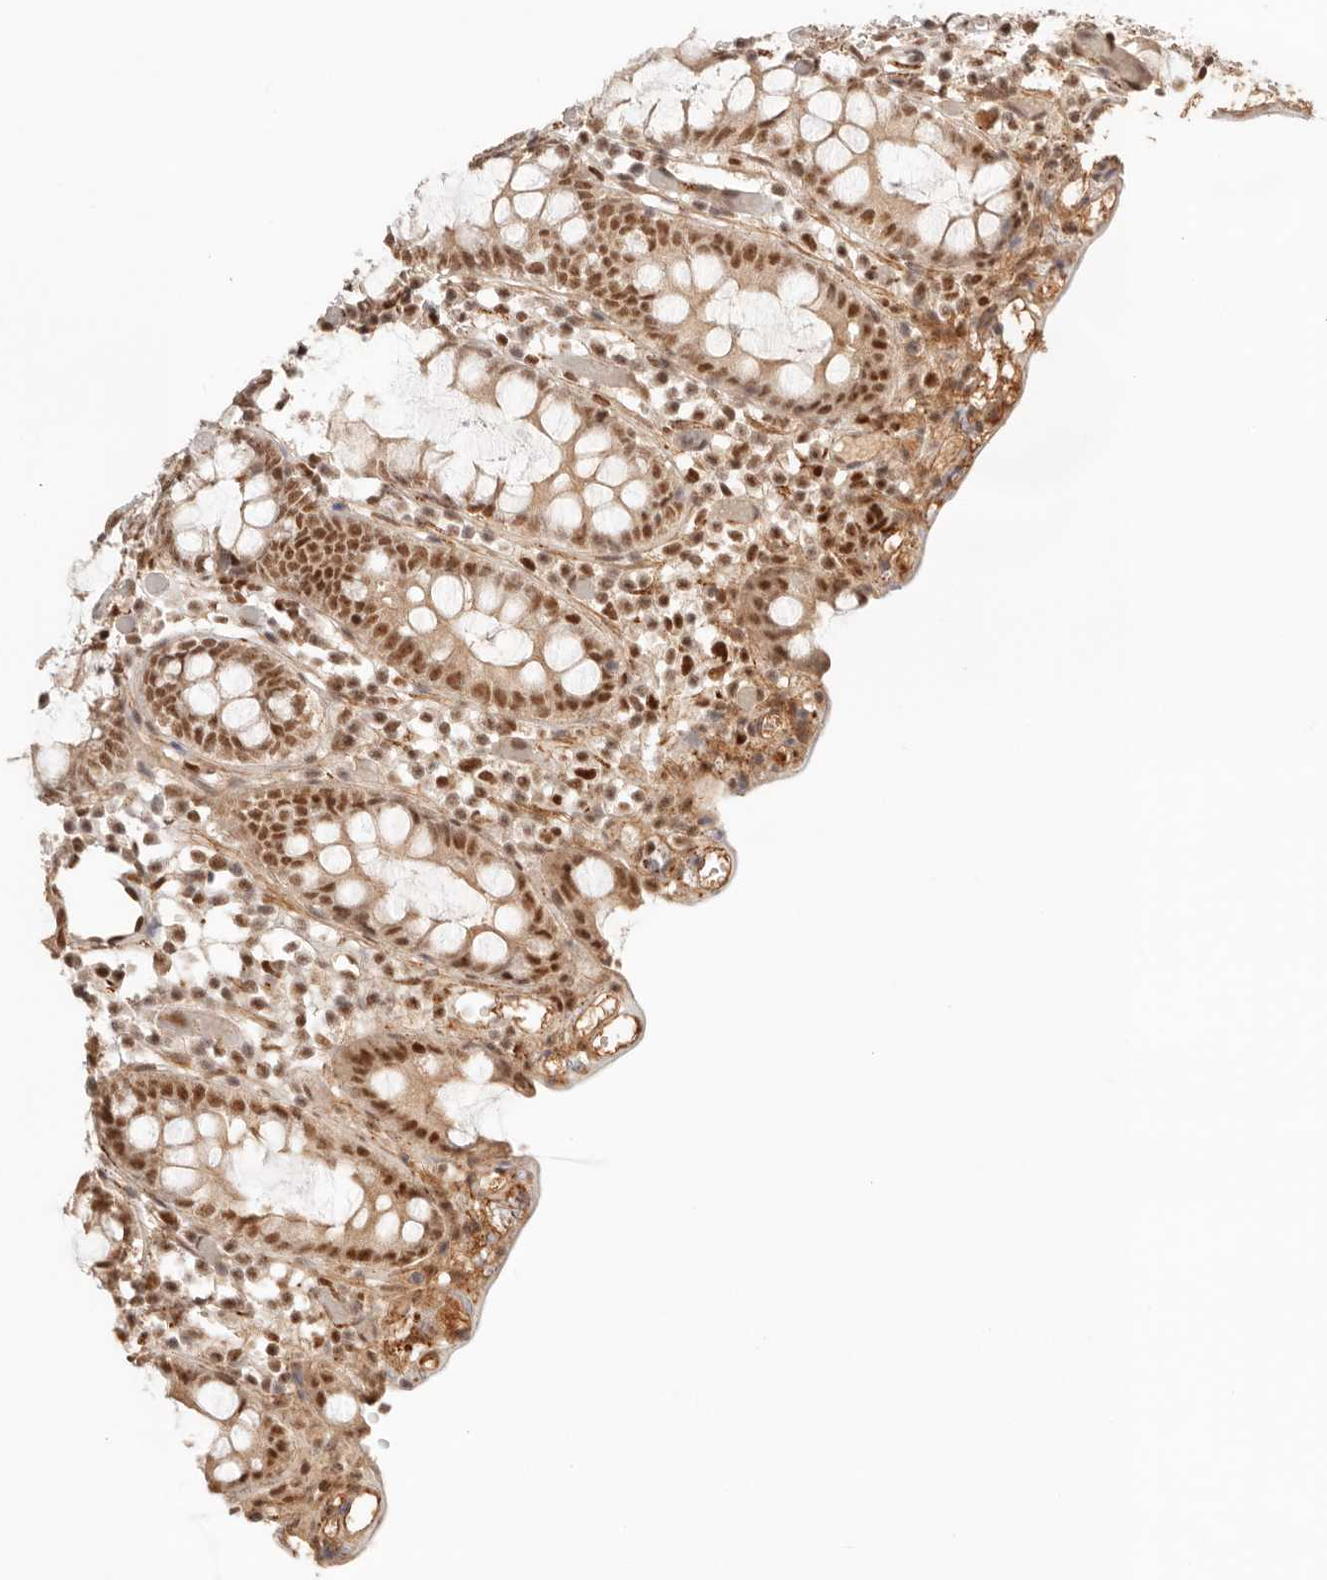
{"staining": {"intensity": "weak", "quantity": ">75%", "location": "cytoplasmic/membranous"}, "tissue": "colon", "cell_type": "Endothelial cells", "image_type": "normal", "snomed": [{"axis": "morphology", "description": "Normal tissue, NOS"}, {"axis": "topography", "description": "Colon"}], "caption": "Endothelial cells show low levels of weak cytoplasmic/membranous staining in approximately >75% of cells in normal human colon.", "gene": "GTF2E2", "patient": {"sex": "male", "age": 14}}